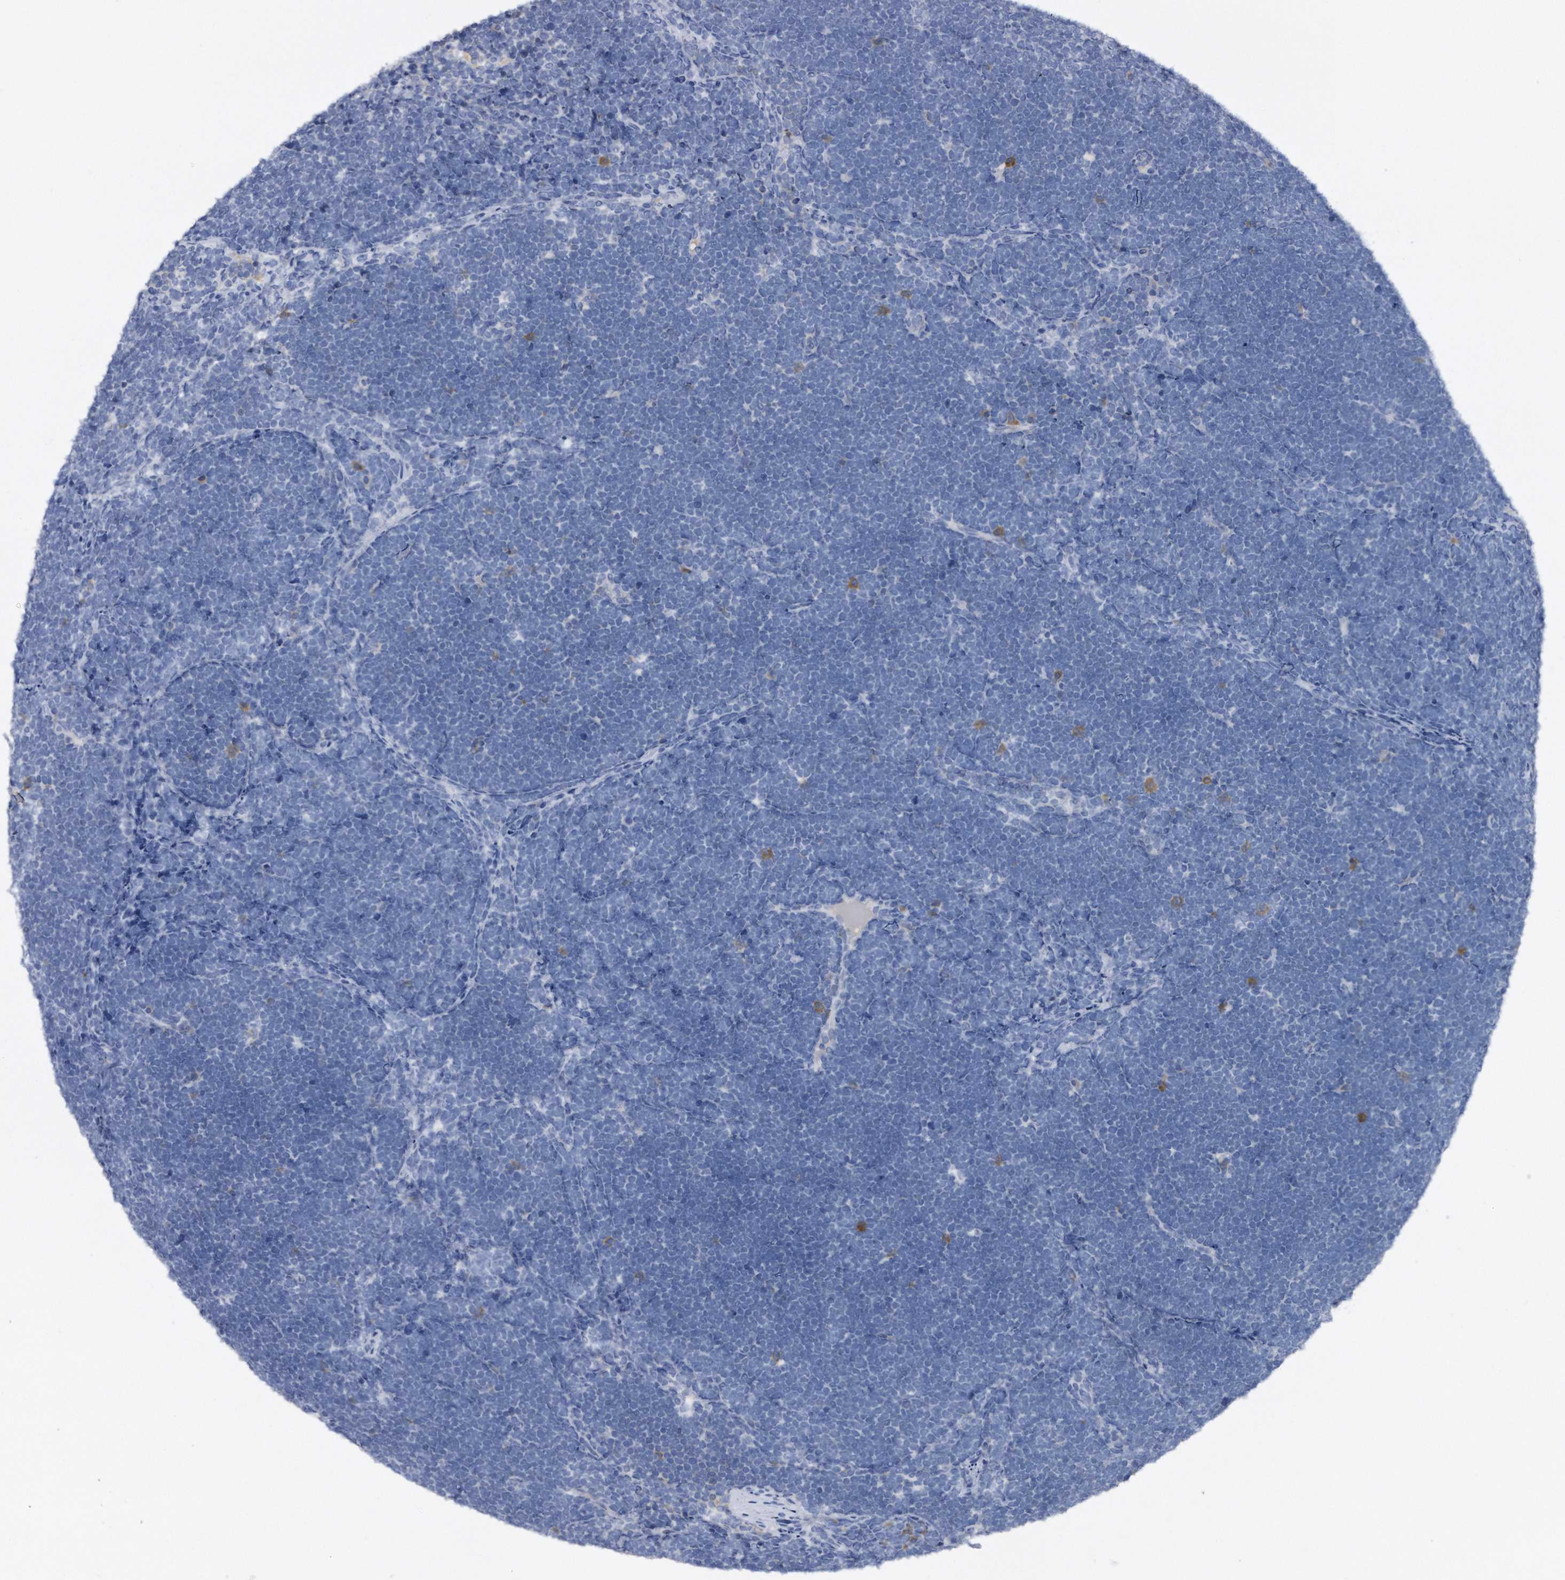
{"staining": {"intensity": "negative", "quantity": "none", "location": "none"}, "tissue": "lymphoma", "cell_type": "Tumor cells", "image_type": "cancer", "snomed": [{"axis": "morphology", "description": "Malignant lymphoma, non-Hodgkin's type, High grade"}, {"axis": "topography", "description": "Lymph node"}], "caption": "Immunohistochemical staining of human high-grade malignant lymphoma, non-Hodgkin's type exhibits no significant expression in tumor cells.", "gene": "ASNS", "patient": {"sex": "male", "age": 13}}